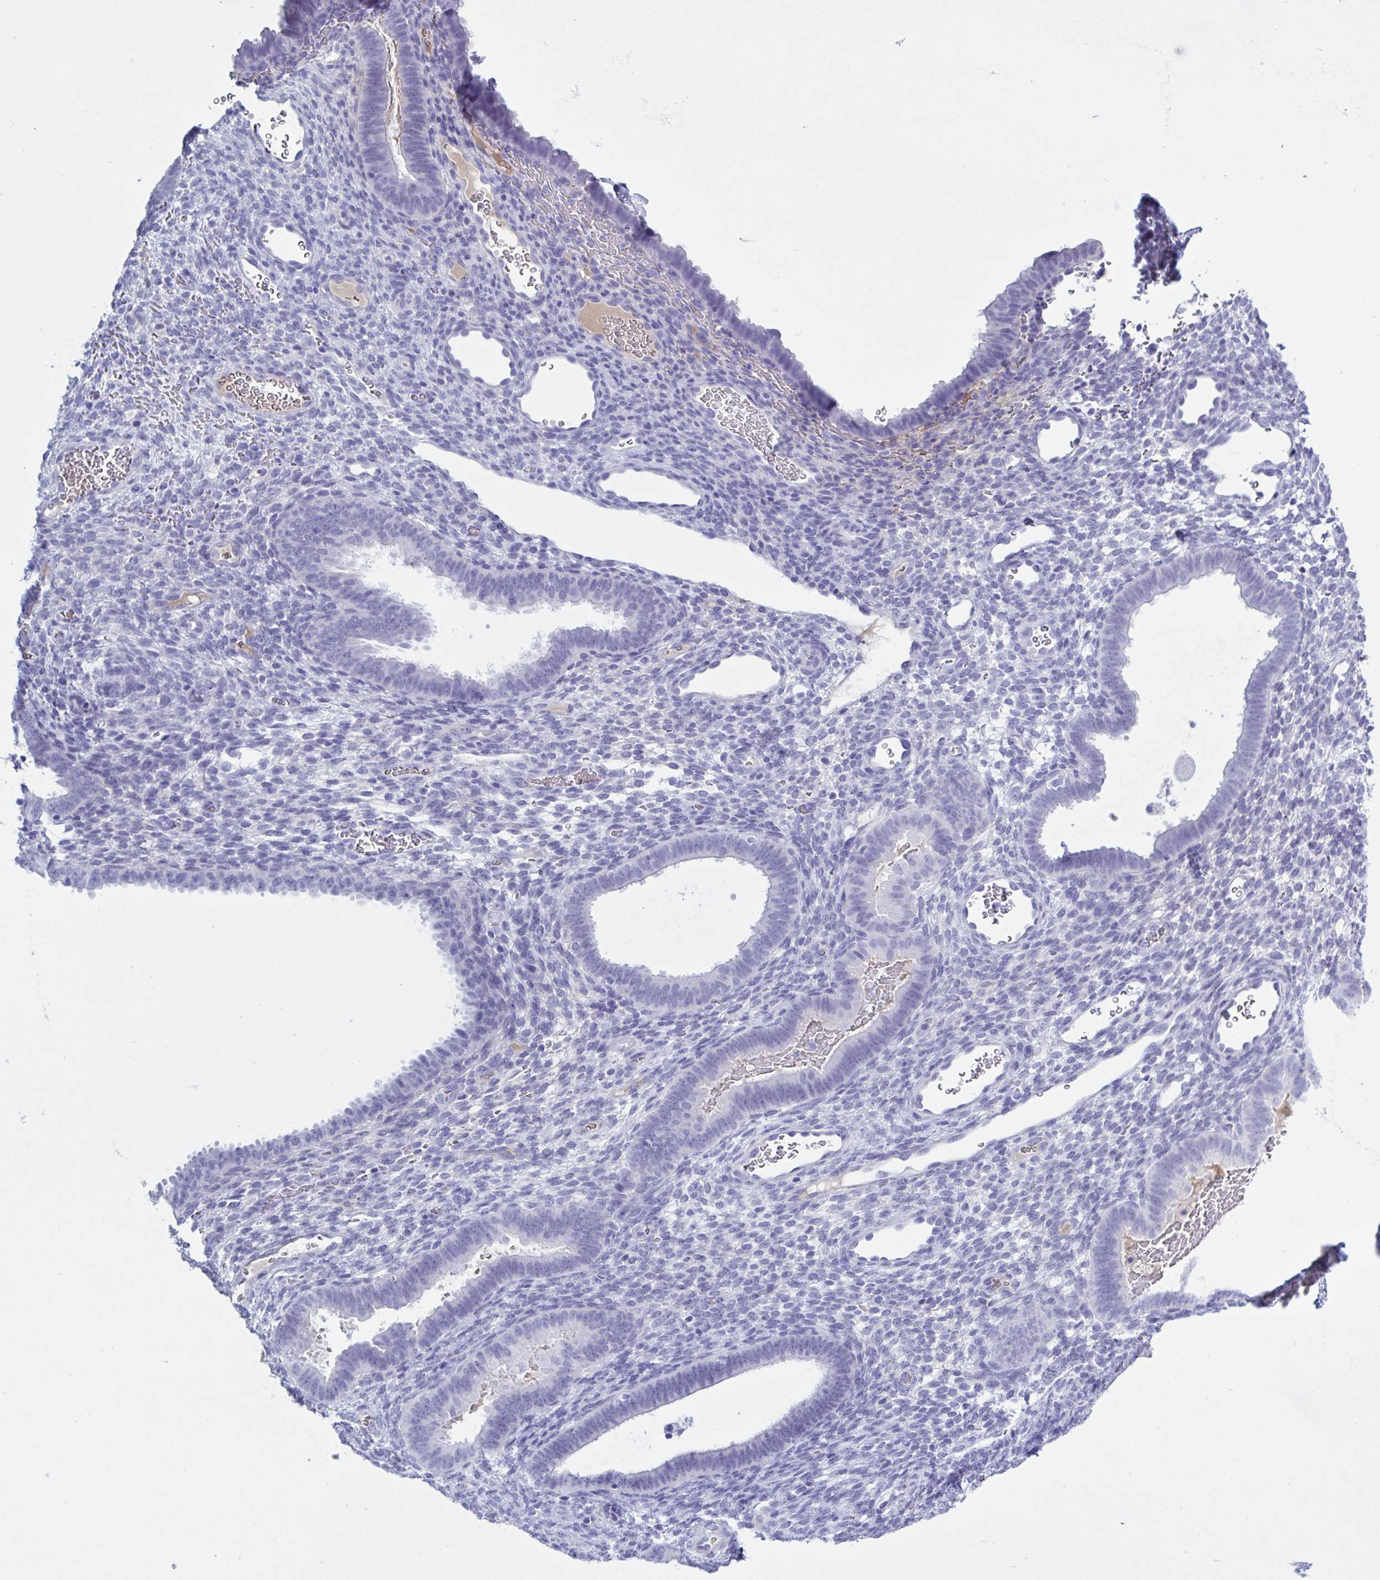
{"staining": {"intensity": "negative", "quantity": "none", "location": "none"}, "tissue": "endometrium", "cell_type": "Cells in endometrial stroma", "image_type": "normal", "snomed": [{"axis": "morphology", "description": "Normal tissue, NOS"}, {"axis": "topography", "description": "Endometrium"}], "caption": "A high-resolution photomicrograph shows immunohistochemistry staining of benign endometrium, which shows no significant expression in cells in endometrial stroma.", "gene": "USP35", "patient": {"sex": "female", "age": 34}}